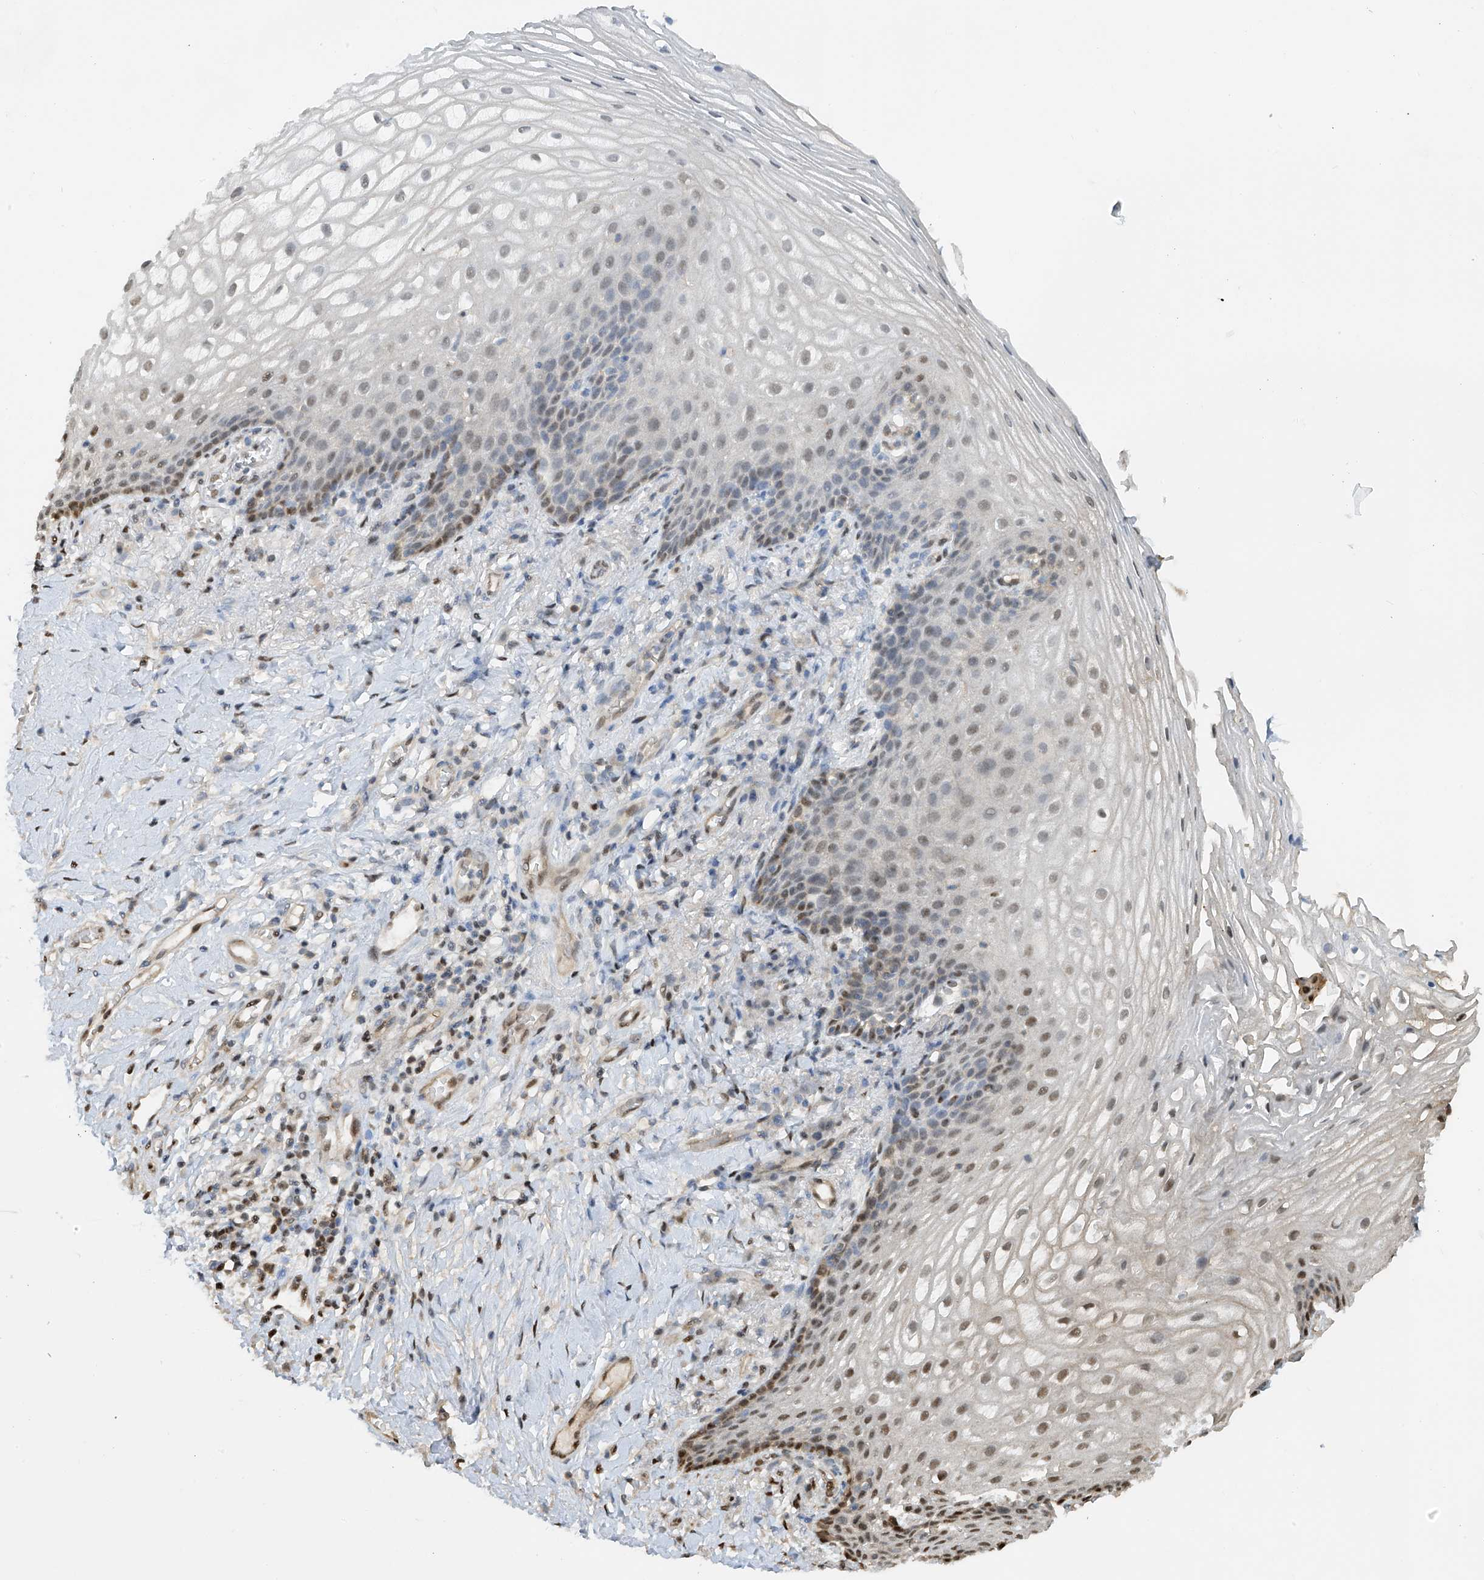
{"staining": {"intensity": "moderate", "quantity": "<25%", "location": "nuclear"}, "tissue": "vagina", "cell_type": "Squamous epithelial cells", "image_type": "normal", "snomed": [{"axis": "morphology", "description": "Normal tissue, NOS"}, {"axis": "topography", "description": "Vagina"}], "caption": "Moderate nuclear protein expression is seen in about <25% of squamous epithelial cells in vagina.", "gene": "PMM1", "patient": {"sex": "female", "age": 60}}